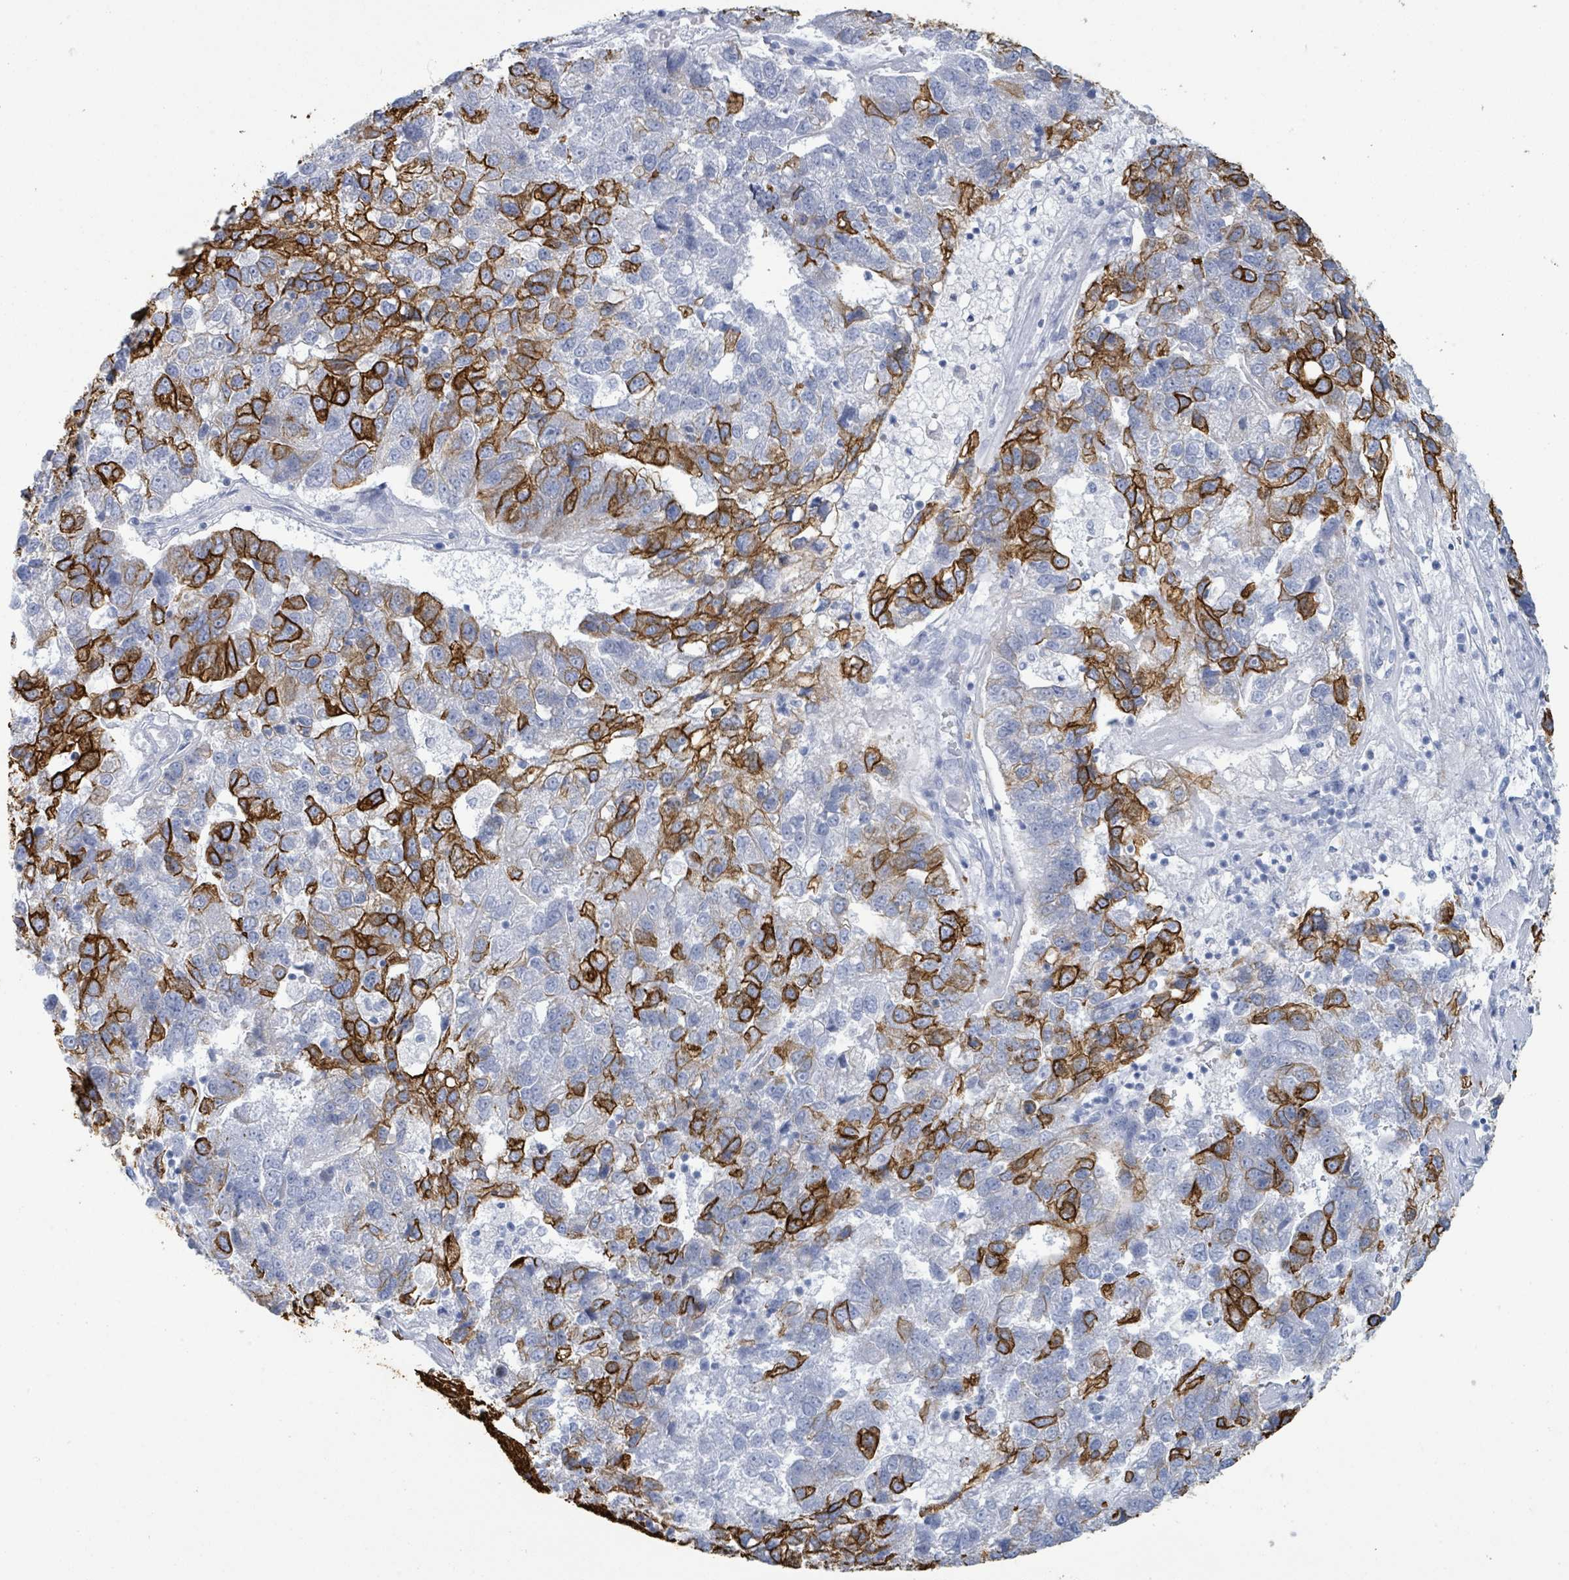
{"staining": {"intensity": "strong", "quantity": "25%-75%", "location": "cytoplasmic/membranous"}, "tissue": "pancreatic cancer", "cell_type": "Tumor cells", "image_type": "cancer", "snomed": [{"axis": "morphology", "description": "Adenocarcinoma, NOS"}, {"axis": "topography", "description": "Pancreas"}], "caption": "Tumor cells demonstrate high levels of strong cytoplasmic/membranous expression in approximately 25%-75% of cells in pancreatic cancer.", "gene": "KRT8", "patient": {"sex": "female", "age": 61}}